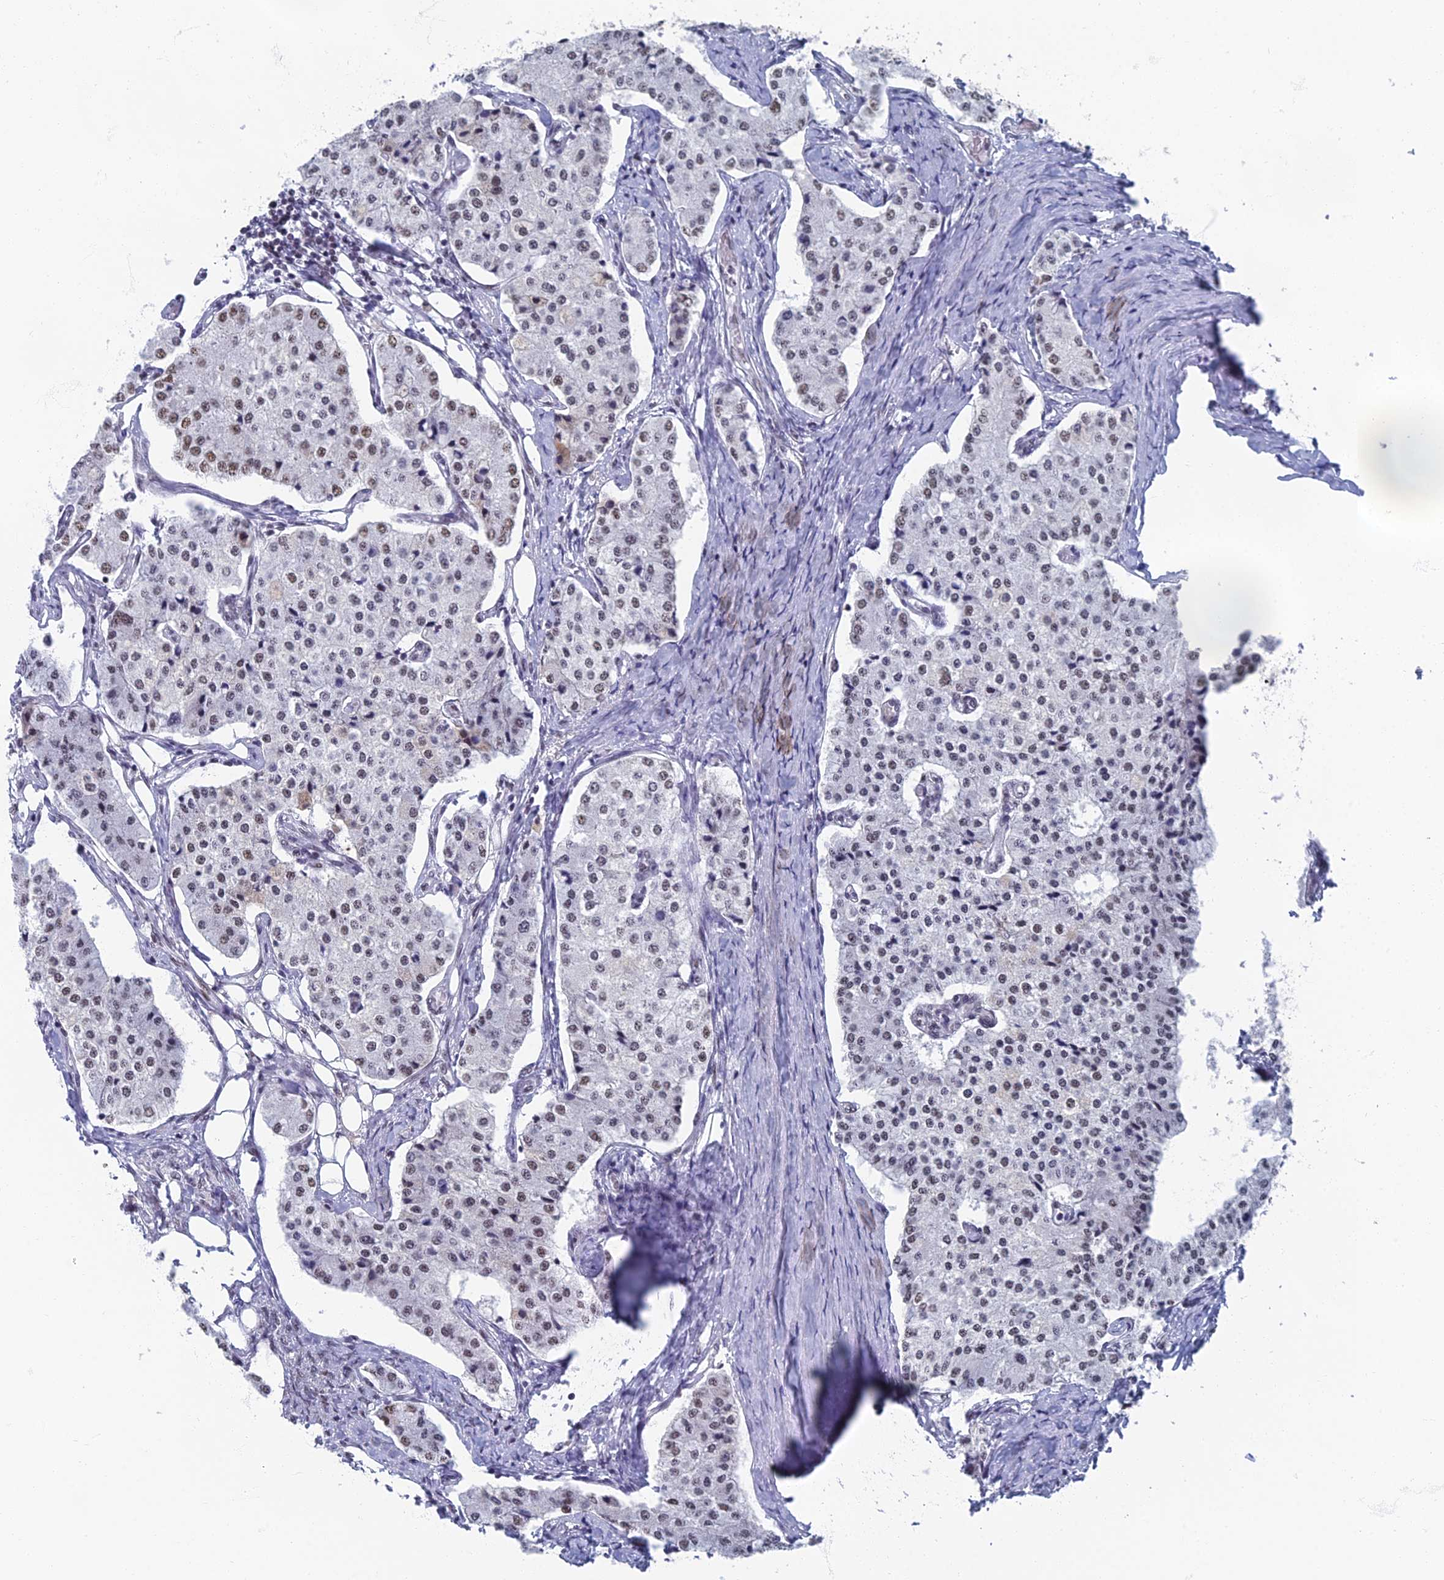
{"staining": {"intensity": "weak", "quantity": "<25%", "location": "nuclear"}, "tissue": "carcinoid", "cell_type": "Tumor cells", "image_type": "cancer", "snomed": [{"axis": "morphology", "description": "Carcinoid, malignant, NOS"}, {"axis": "topography", "description": "Colon"}], "caption": "A histopathology image of human carcinoid (malignant) is negative for staining in tumor cells.", "gene": "TAF13", "patient": {"sex": "female", "age": 52}}